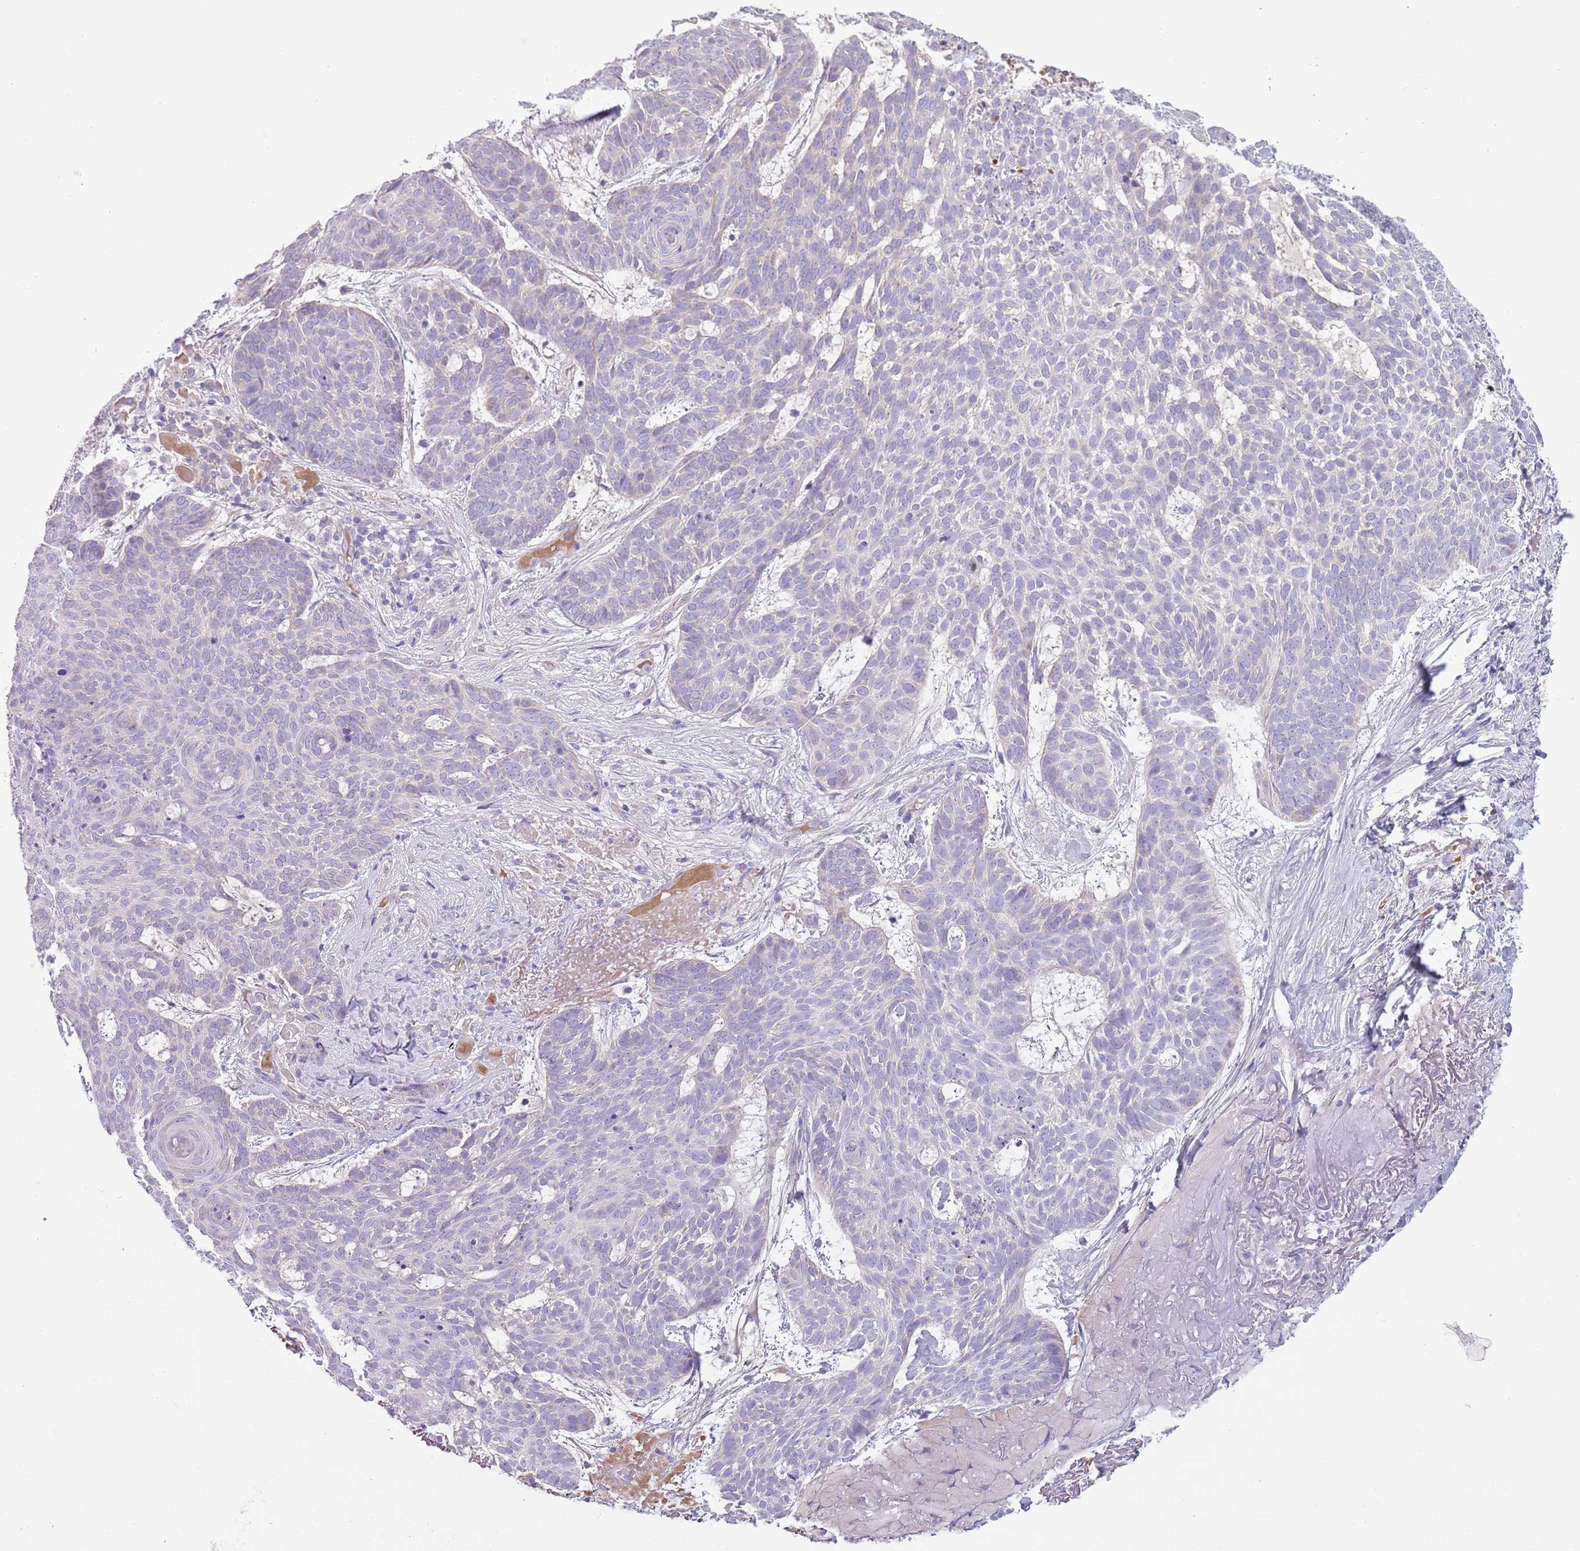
{"staining": {"intensity": "negative", "quantity": "none", "location": "none"}, "tissue": "skin cancer", "cell_type": "Tumor cells", "image_type": "cancer", "snomed": [{"axis": "morphology", "description": "Basal cell carcinoma"}, {"axis": "topography", "description": "Skin"}], "caption": "Protein analysis of skin cancer (basal cell carcinoma) exhibits no significant staining in tumor cells.", "gene": "CFH", "patient": {"sex": "female", "age": 89}}